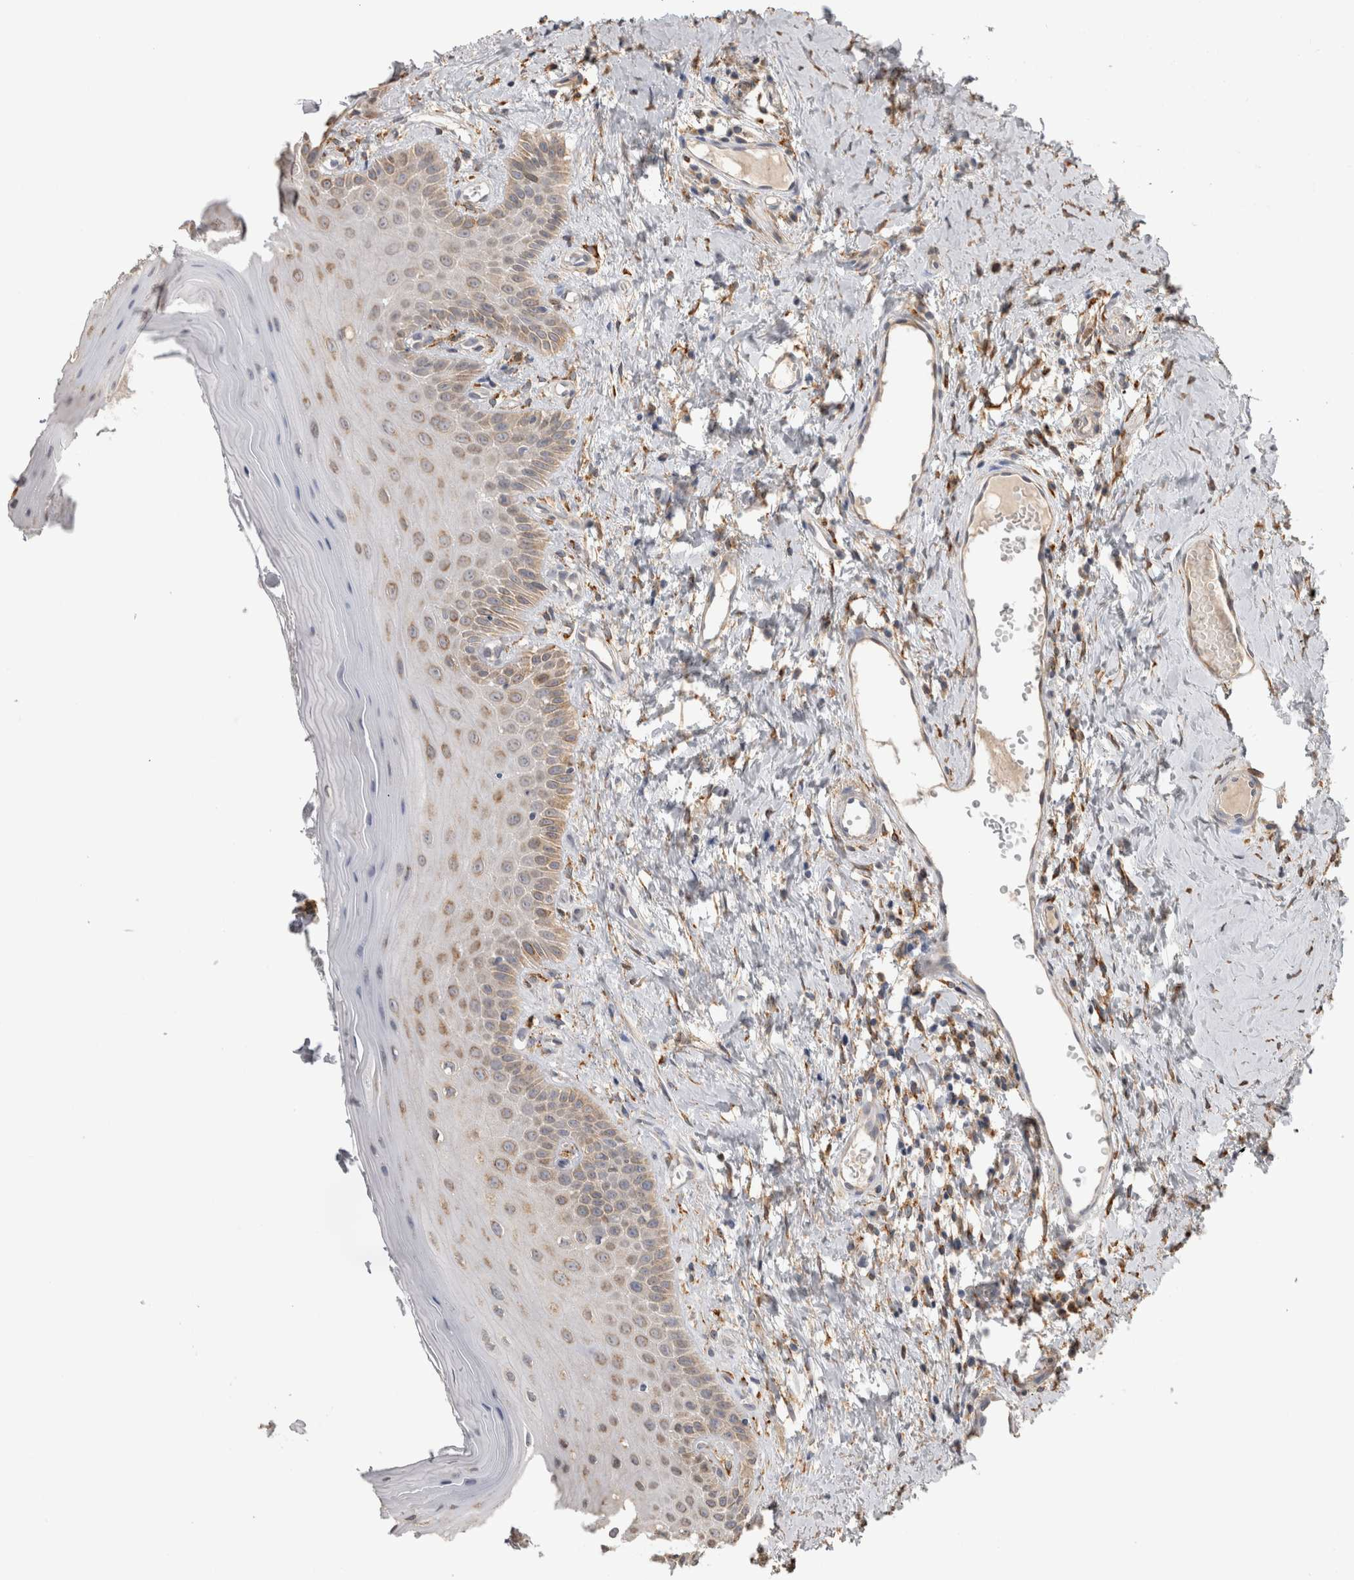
{"staining": {"intensity": "weak", "quantity": "25%-75%", "location": "cytoplasmic/membranous"}, "tissue": "oral mucosa", "cell_type": "Squamous epithelial cells", "image_type": "normal", "snomed": [{"axis": "morphology", "description": "Normal tissue, NOS"}, {"axis": "topography", "description": "Oral tissue"}], "caption": "Immunohistochemical staining of normal oral mucosa shows 25%-75% levels of weak cytoplasmic/membranous protein staining in approximately 25%-75% of squamous epithelial cells.", "gene": "LRPAP1", "patient": {"sex": "male", "age": 66}}